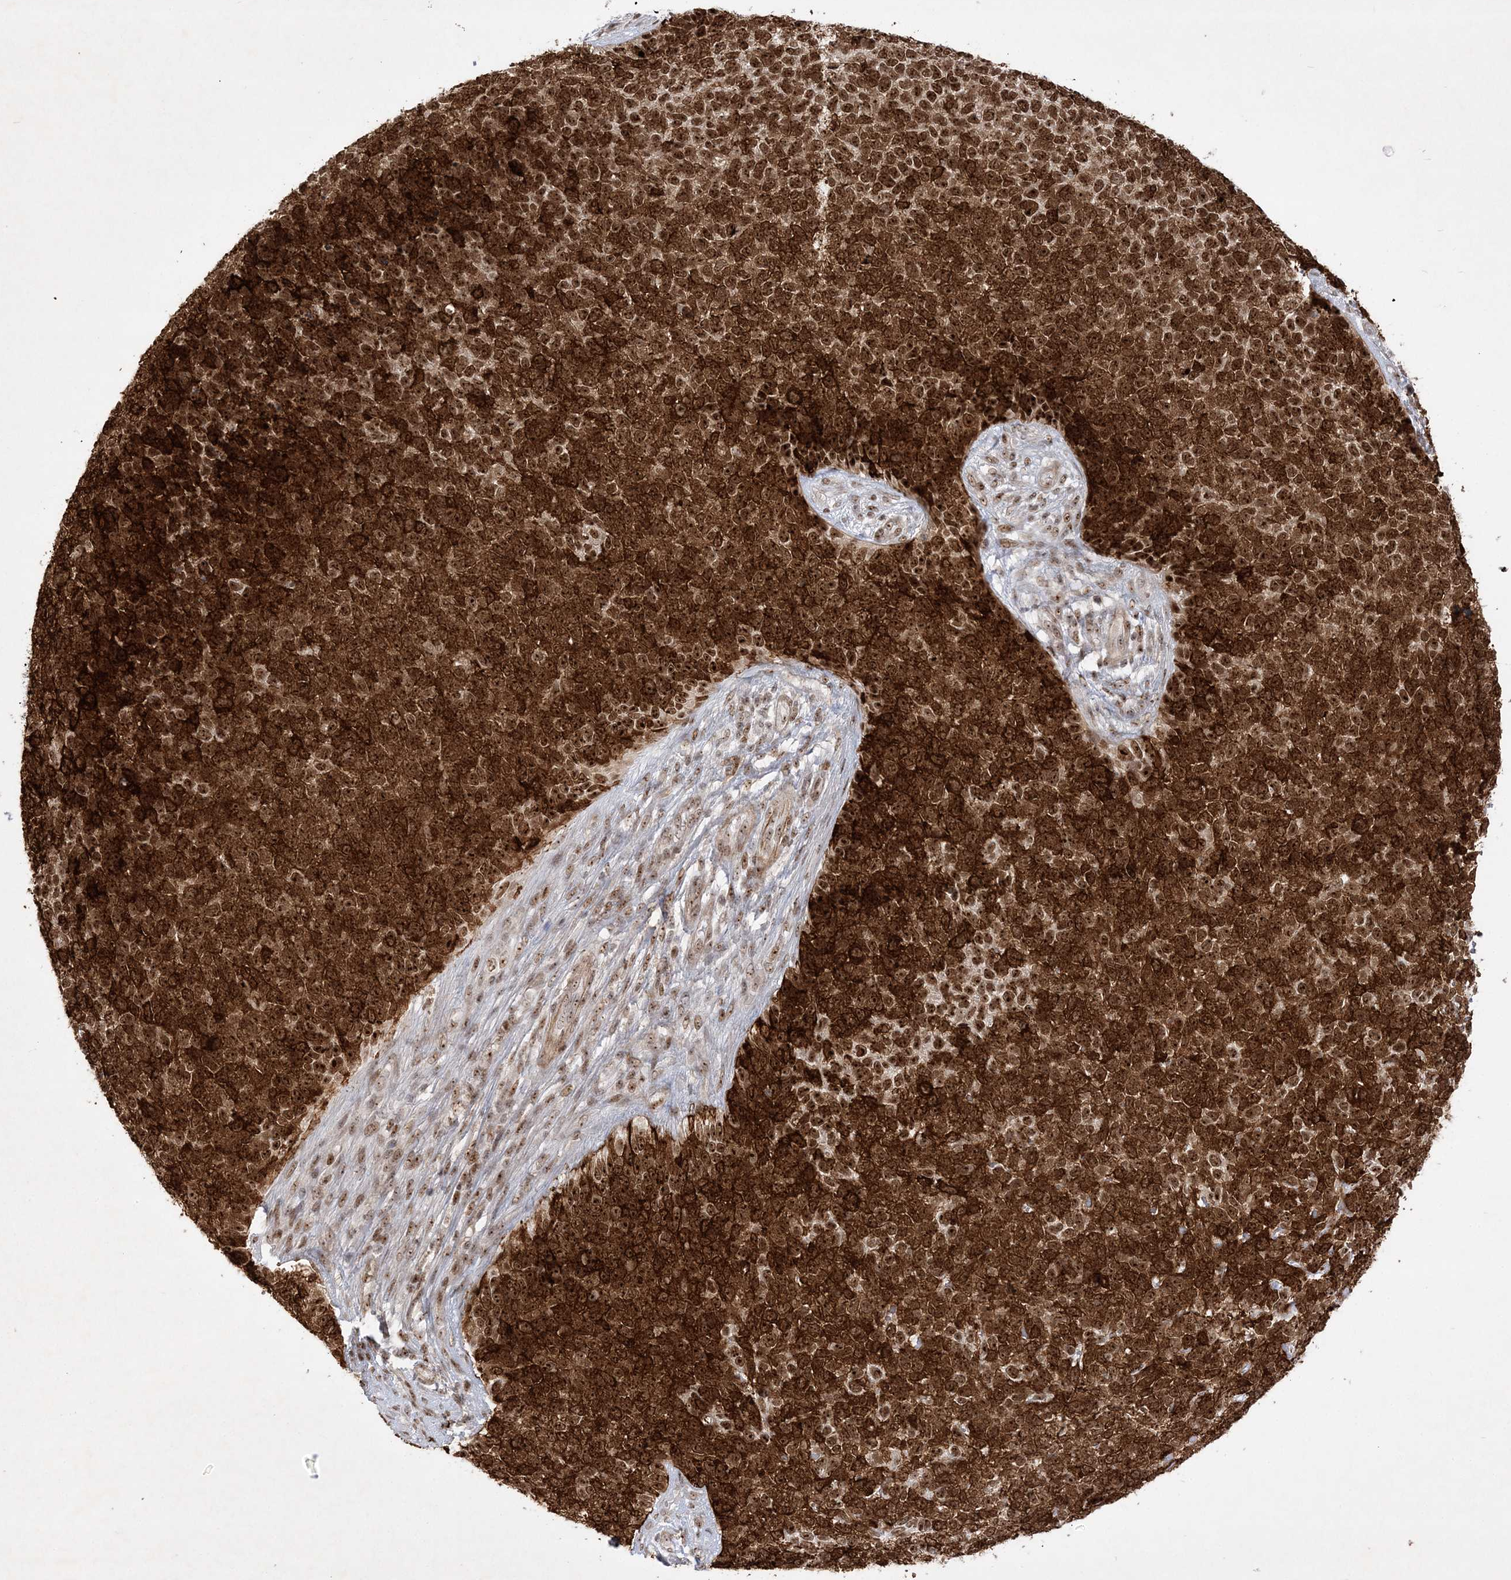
{"staining": {"intensity": "strong", "quantity": ">75%", "location": "cytoplasmic/membranous,nuclear"}, "tissue": "skin cancer", "cell_type": "Tumor cells", "image_type": "cancer", "snomed": [{"axis": "morphology", "description": "Basal cell carcinoma"}, {"axis": "topography", "description": "Skin"}], "caption": "Skin basal cell carcinoma was stained to show a protein in brown. There is high levels of strong cytoplasmic/membranous and nuclear staining in approximately >75% of tumor cells.", "gene": "NPM3", "patient": {"sex": "female", "age": 84}}